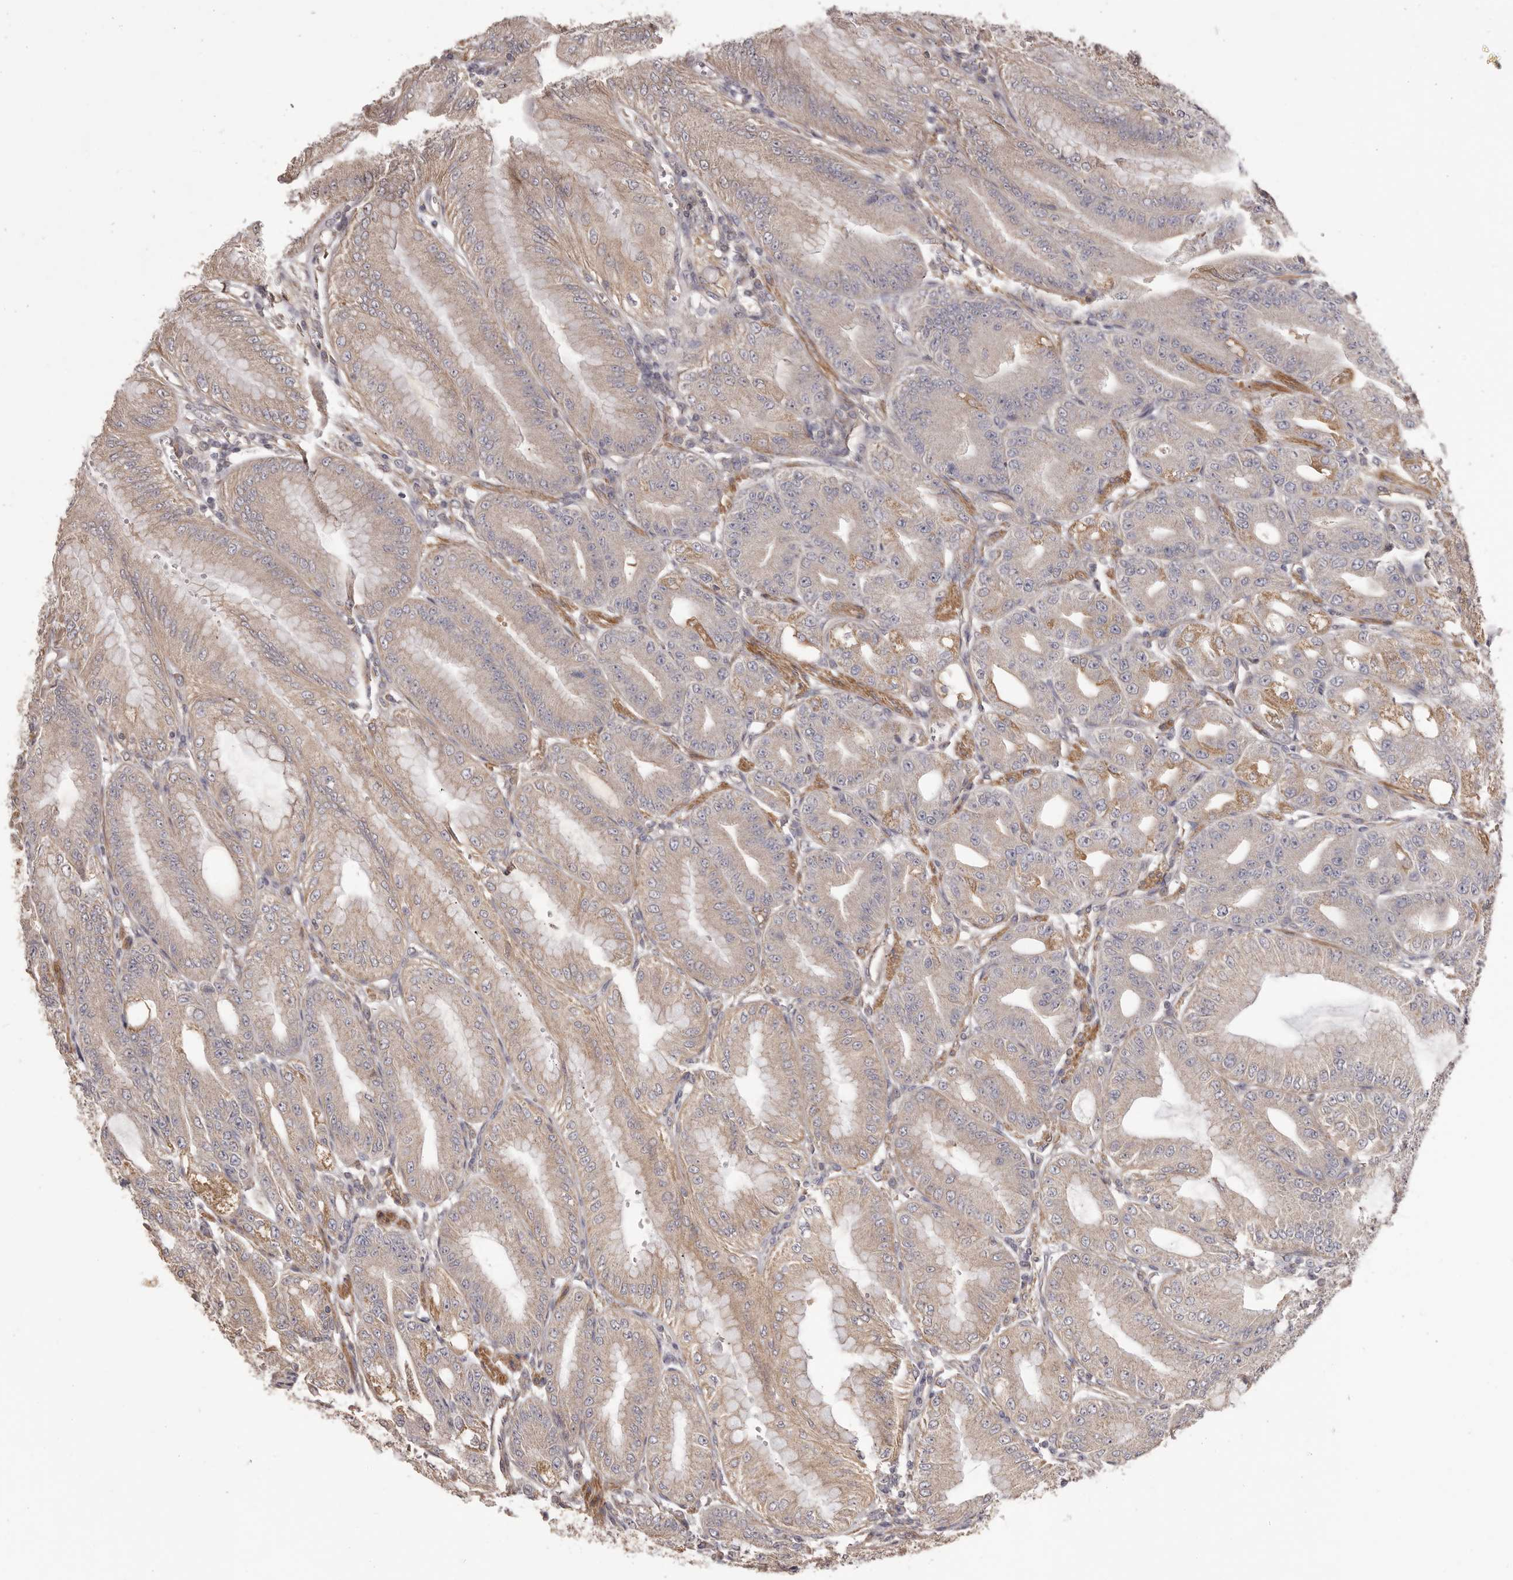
{"staining": {"intensity": "moderate", "quantity": "25%-75%", "location": "cytoplasmic/membranous"}, "tissue": "stomach", "cell_type": "Glandular cells", "image_type": "normal", "snomed": [{"axis": "morphology", "description": "Normal tissue, NOS"}, {"axis": "topography", "description": "Stomach, lower"}], "caption": "IHC histopathology image of normal stomach stained for a protein (brown), which reveals medium levels of moderate cytoplasmic/membranous positivity in about 25%-75% of glandular cells.", "gene": "HRH1", "patient": {"sex": "male", "age": 71}}